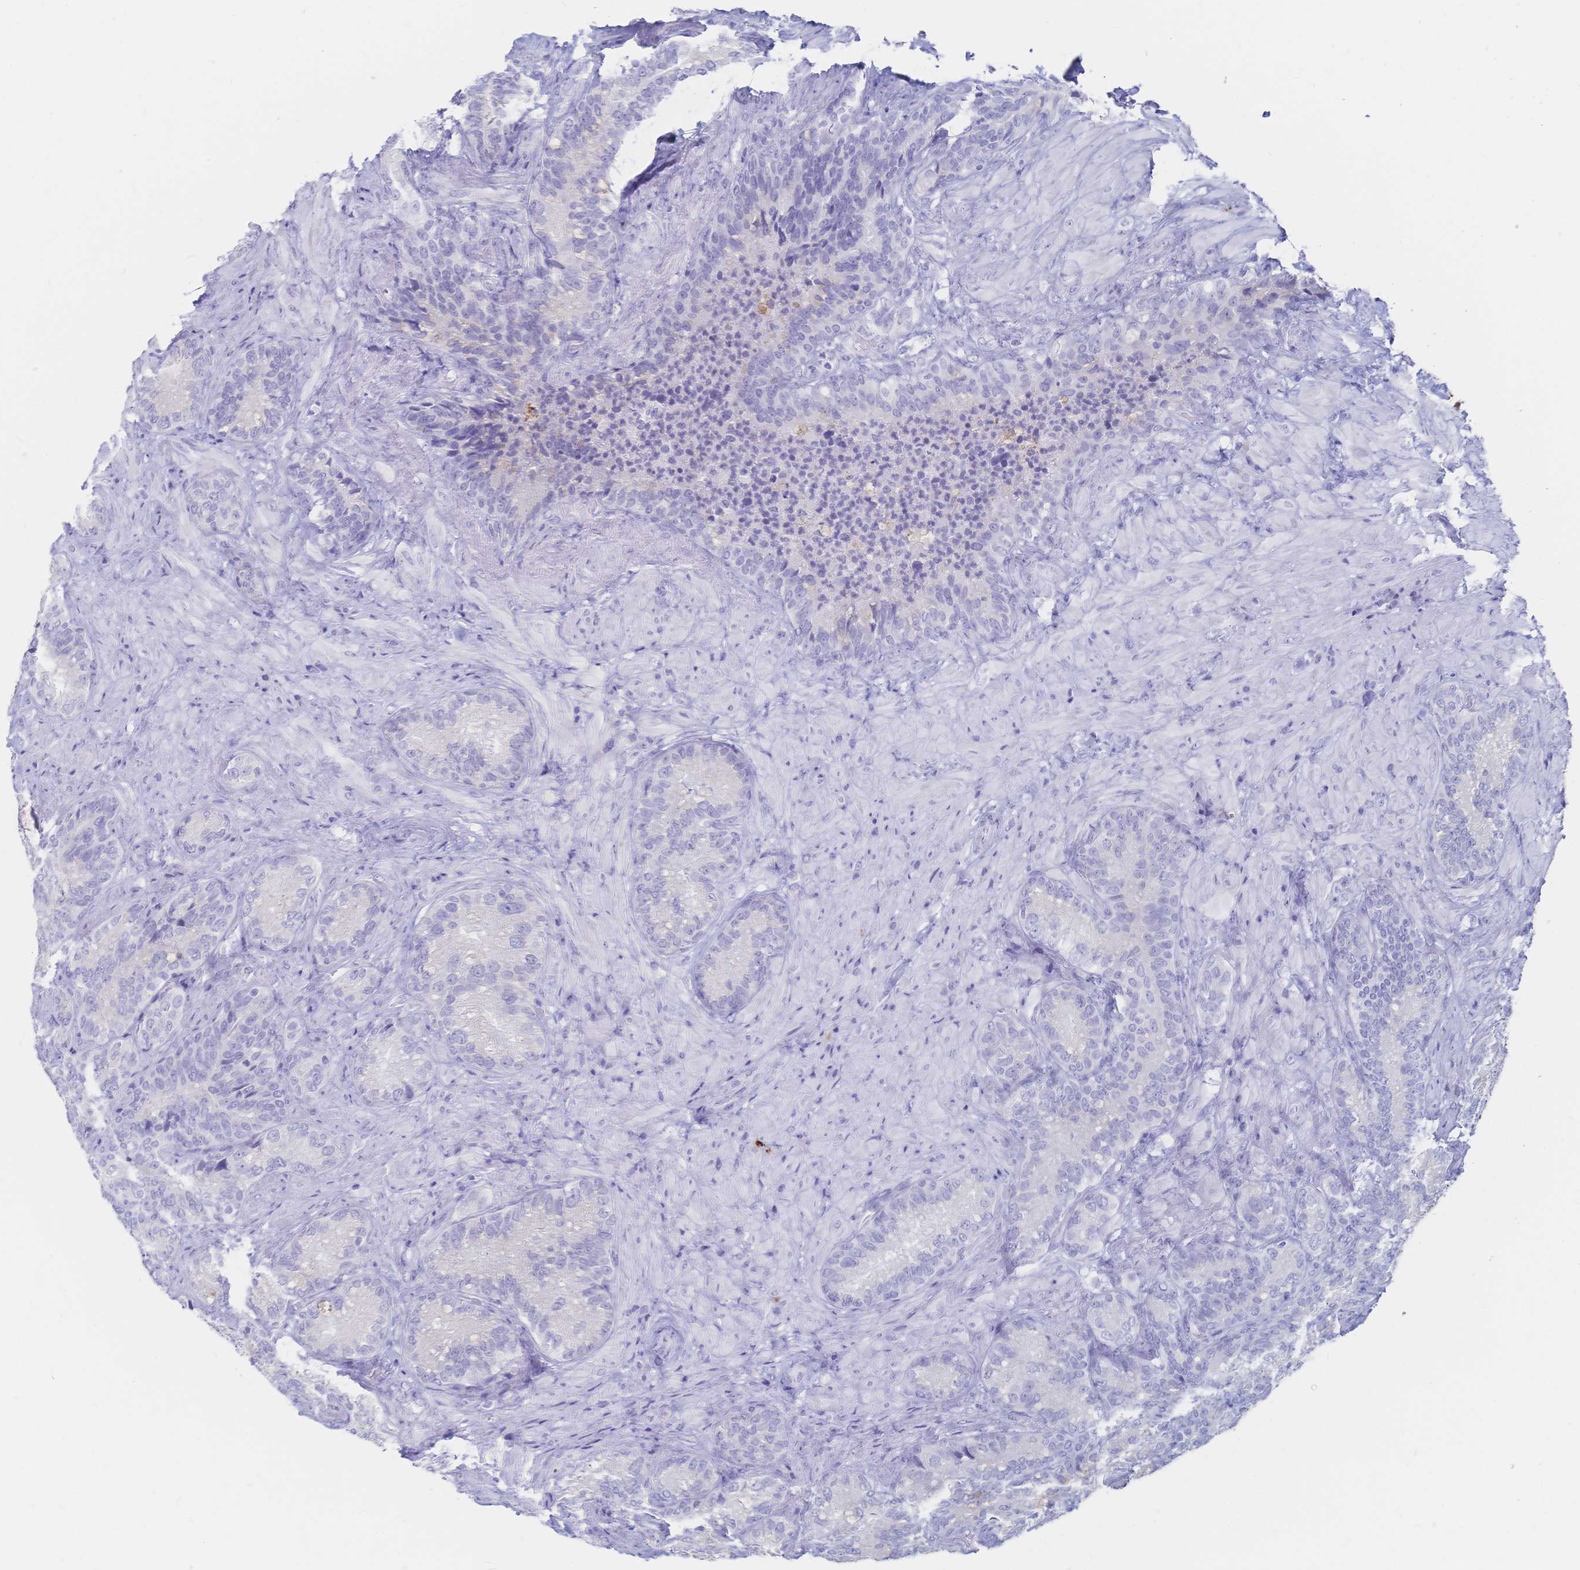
{"staining": {"intensity": "negative", "quantity": "none", "location": "none"}, "tissue": "seminal vesicle", "cell_type": "Glandular cells", "image_type": "normal", "snomed": [{"axis": "morphology", "description": "Normal tissue, NOS"}, {"axis": "topography", "description": "Seminal veicle"}], "caption": "IHC of benign seminal vesicle shows no positivity in glandular cells.", "gene": "IL2RB", "patient": {"sex": "male", "age": 68}}